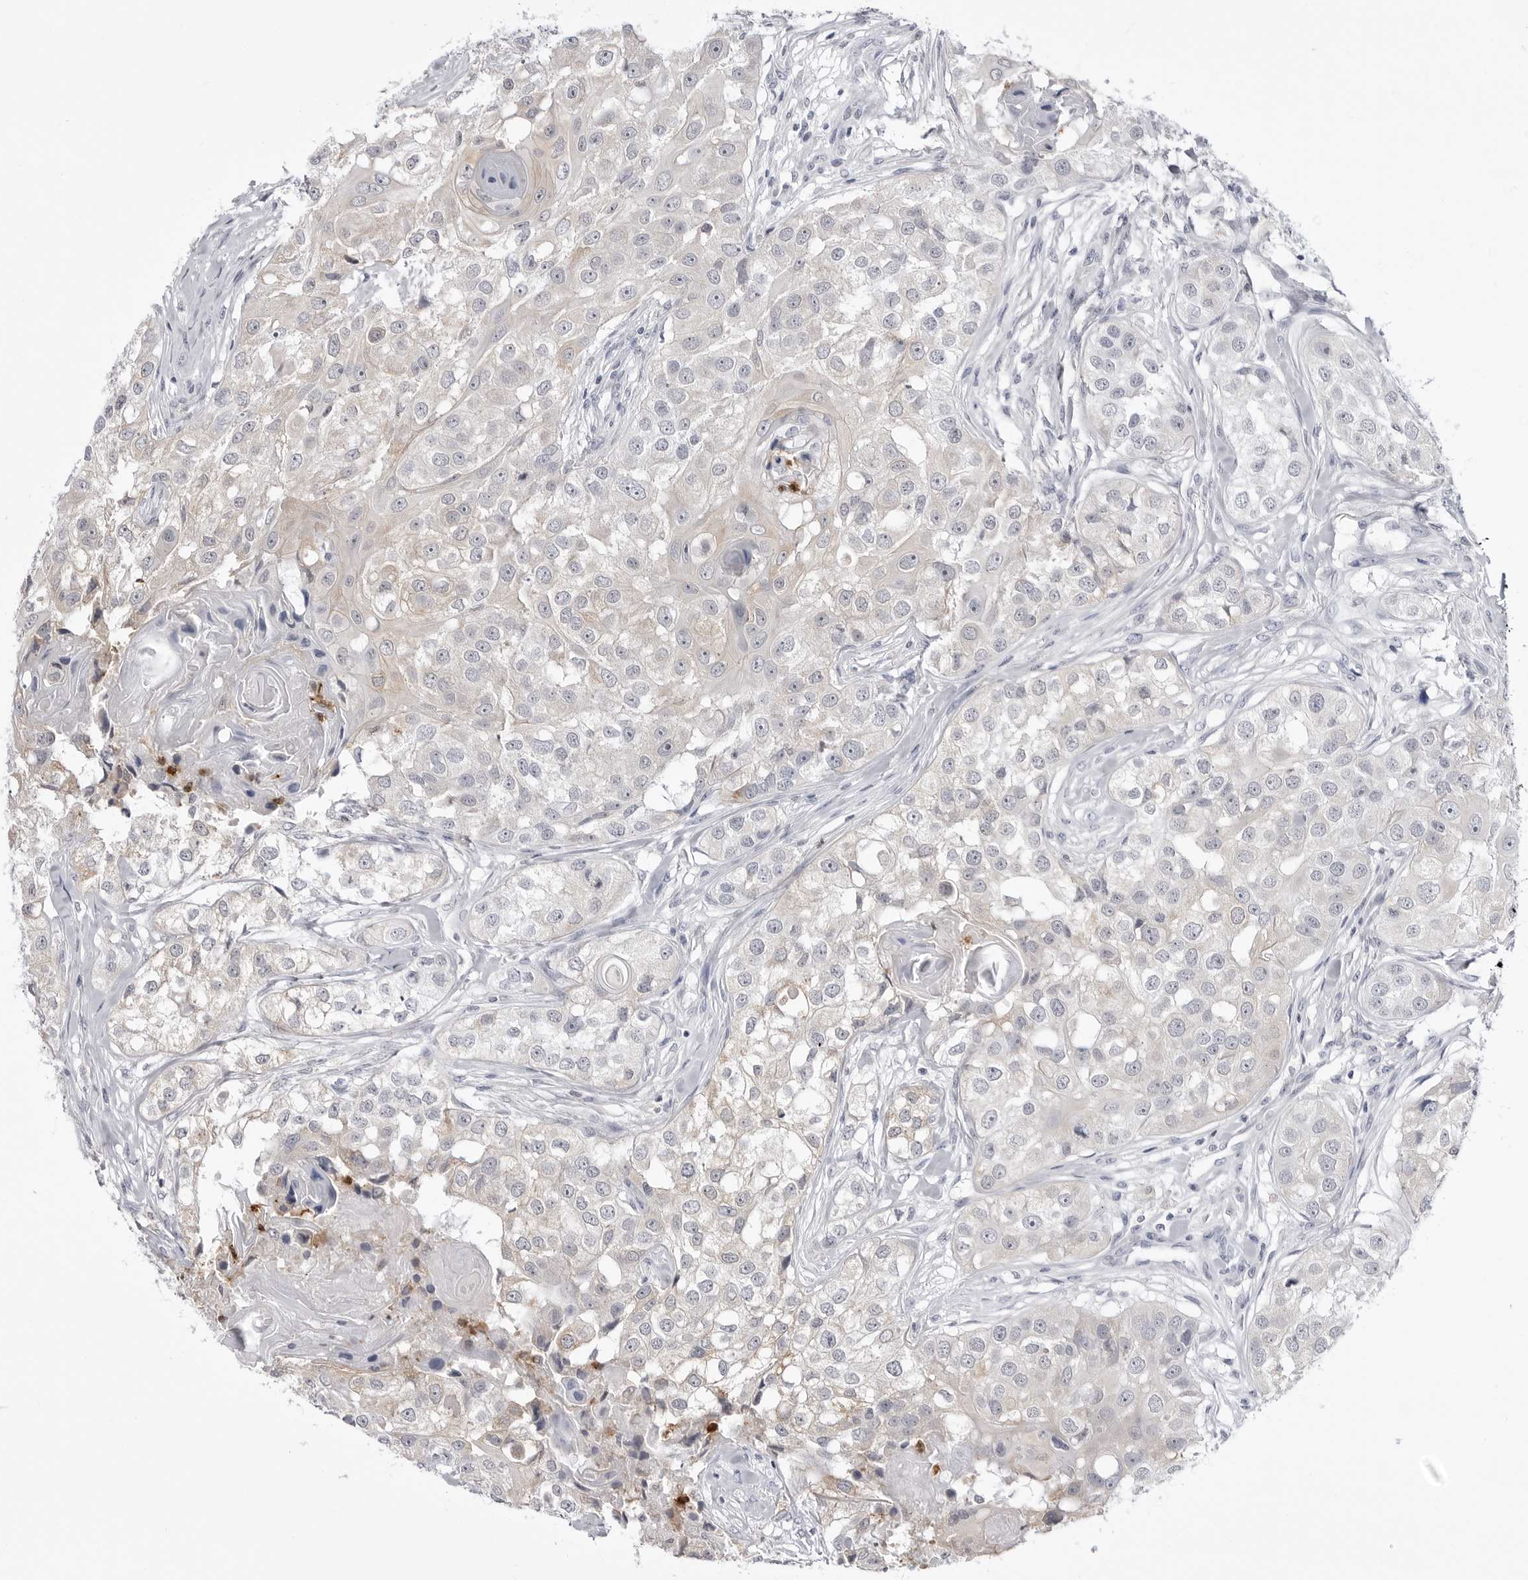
{"staining": {"intensity": "negative", "quantity": "none", "location": "none"}, "tissue": "head and neck cancer", "cell_type": "Tumor cells", "image_type": "cancer", "snomed": [{"axis": "morphology", "description": "Normal tissue, NOS"}, {"axis": "morphology", "description": "Squamous cell carcinoma, NOS"}, {"axis": "topography", "description": "Skeletal muscle"}, {"axis": "topography", "description": "Head-Neck"}], "caption": "Tumor cells show no significant protein expression in squamous cell carcinoma (head and neck).", "gene": "STAP2", "patient": {"sex": "male", "age": 51}}